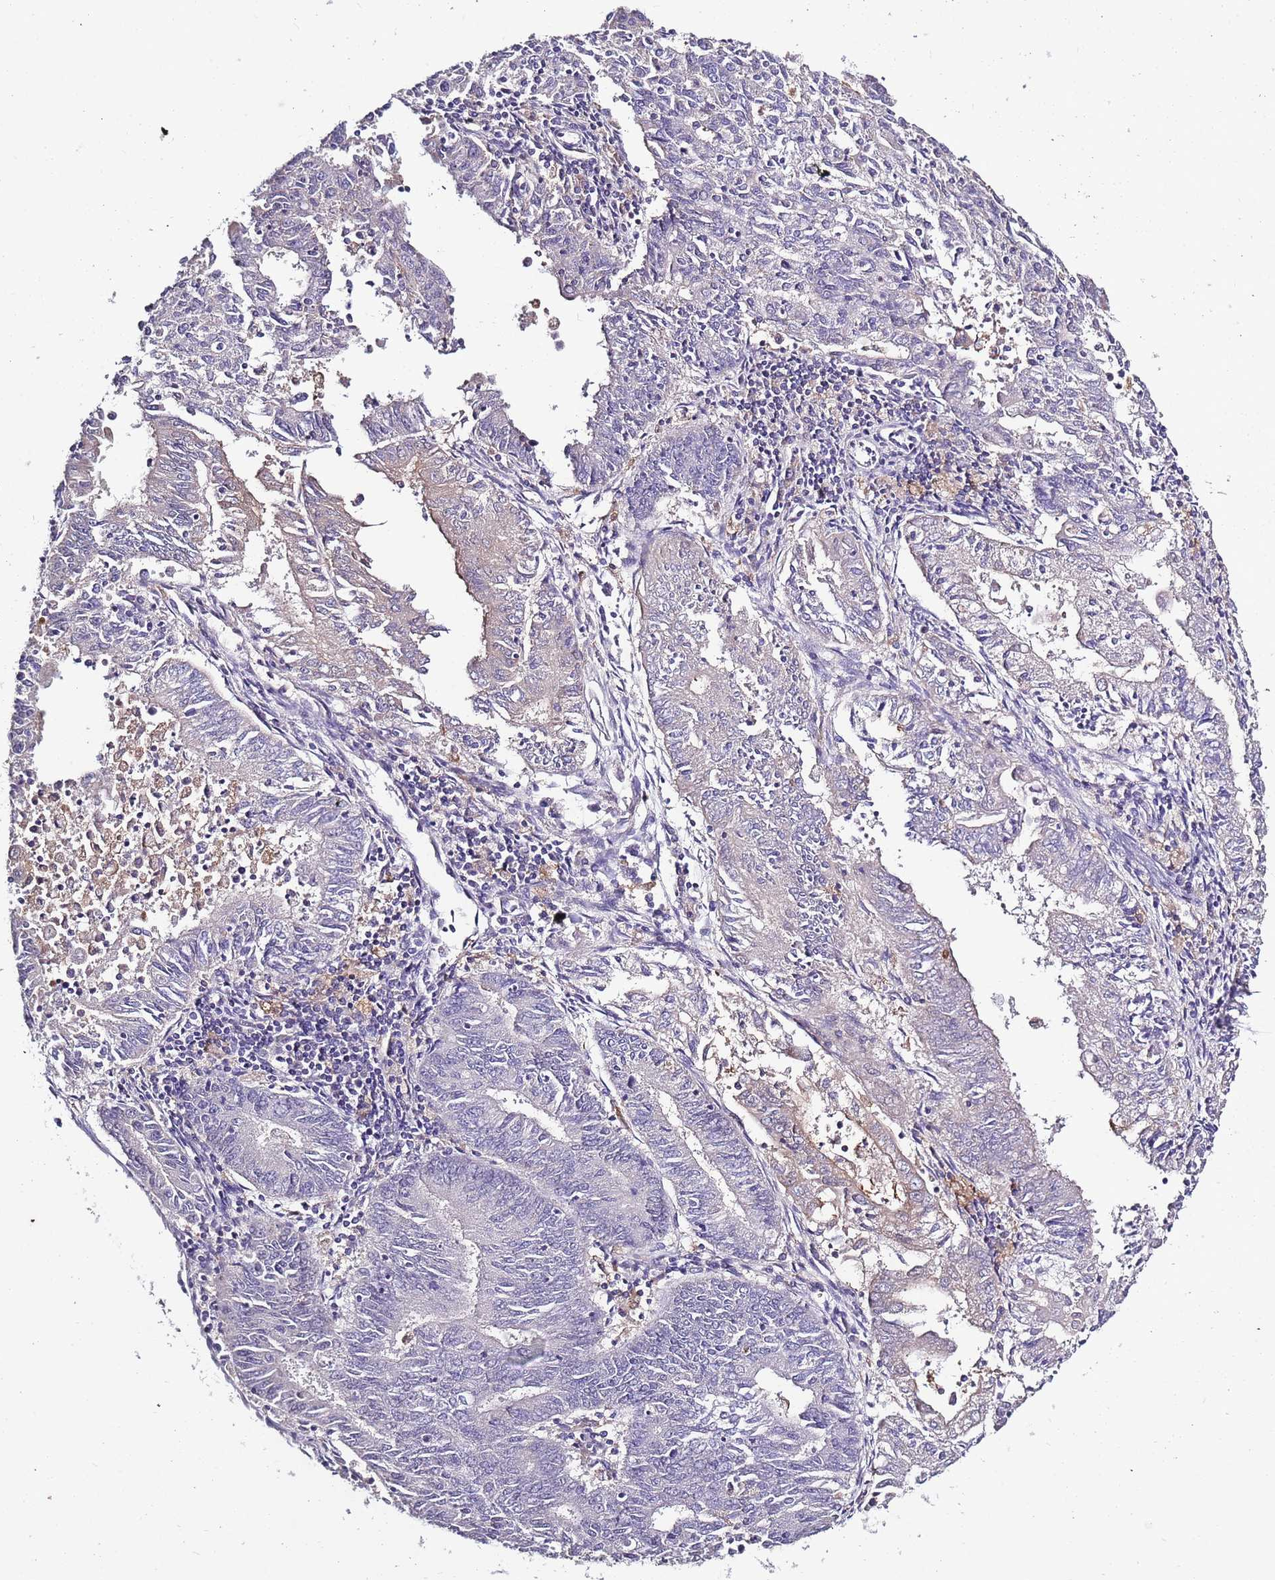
{"staining": {"intensity": "negative", "quantity": "none", "location": "none"}, "tissue": "endometrial cancer", "cell_type": "Tumor cells", "image_type": "cancer", "snomed": [{"axis": "morphology", "description": "Adenocarcinoma, NOS"}, {"axis": "topography", "description": "Endometrium"}], "caption": "IHC photomicrograph of human endometrial cancer stained for a protein (brown), which demonstrates no positivity in tumor cells.", "gene": "CAPN9", "patient": {"sex": "female", "age": 59}}